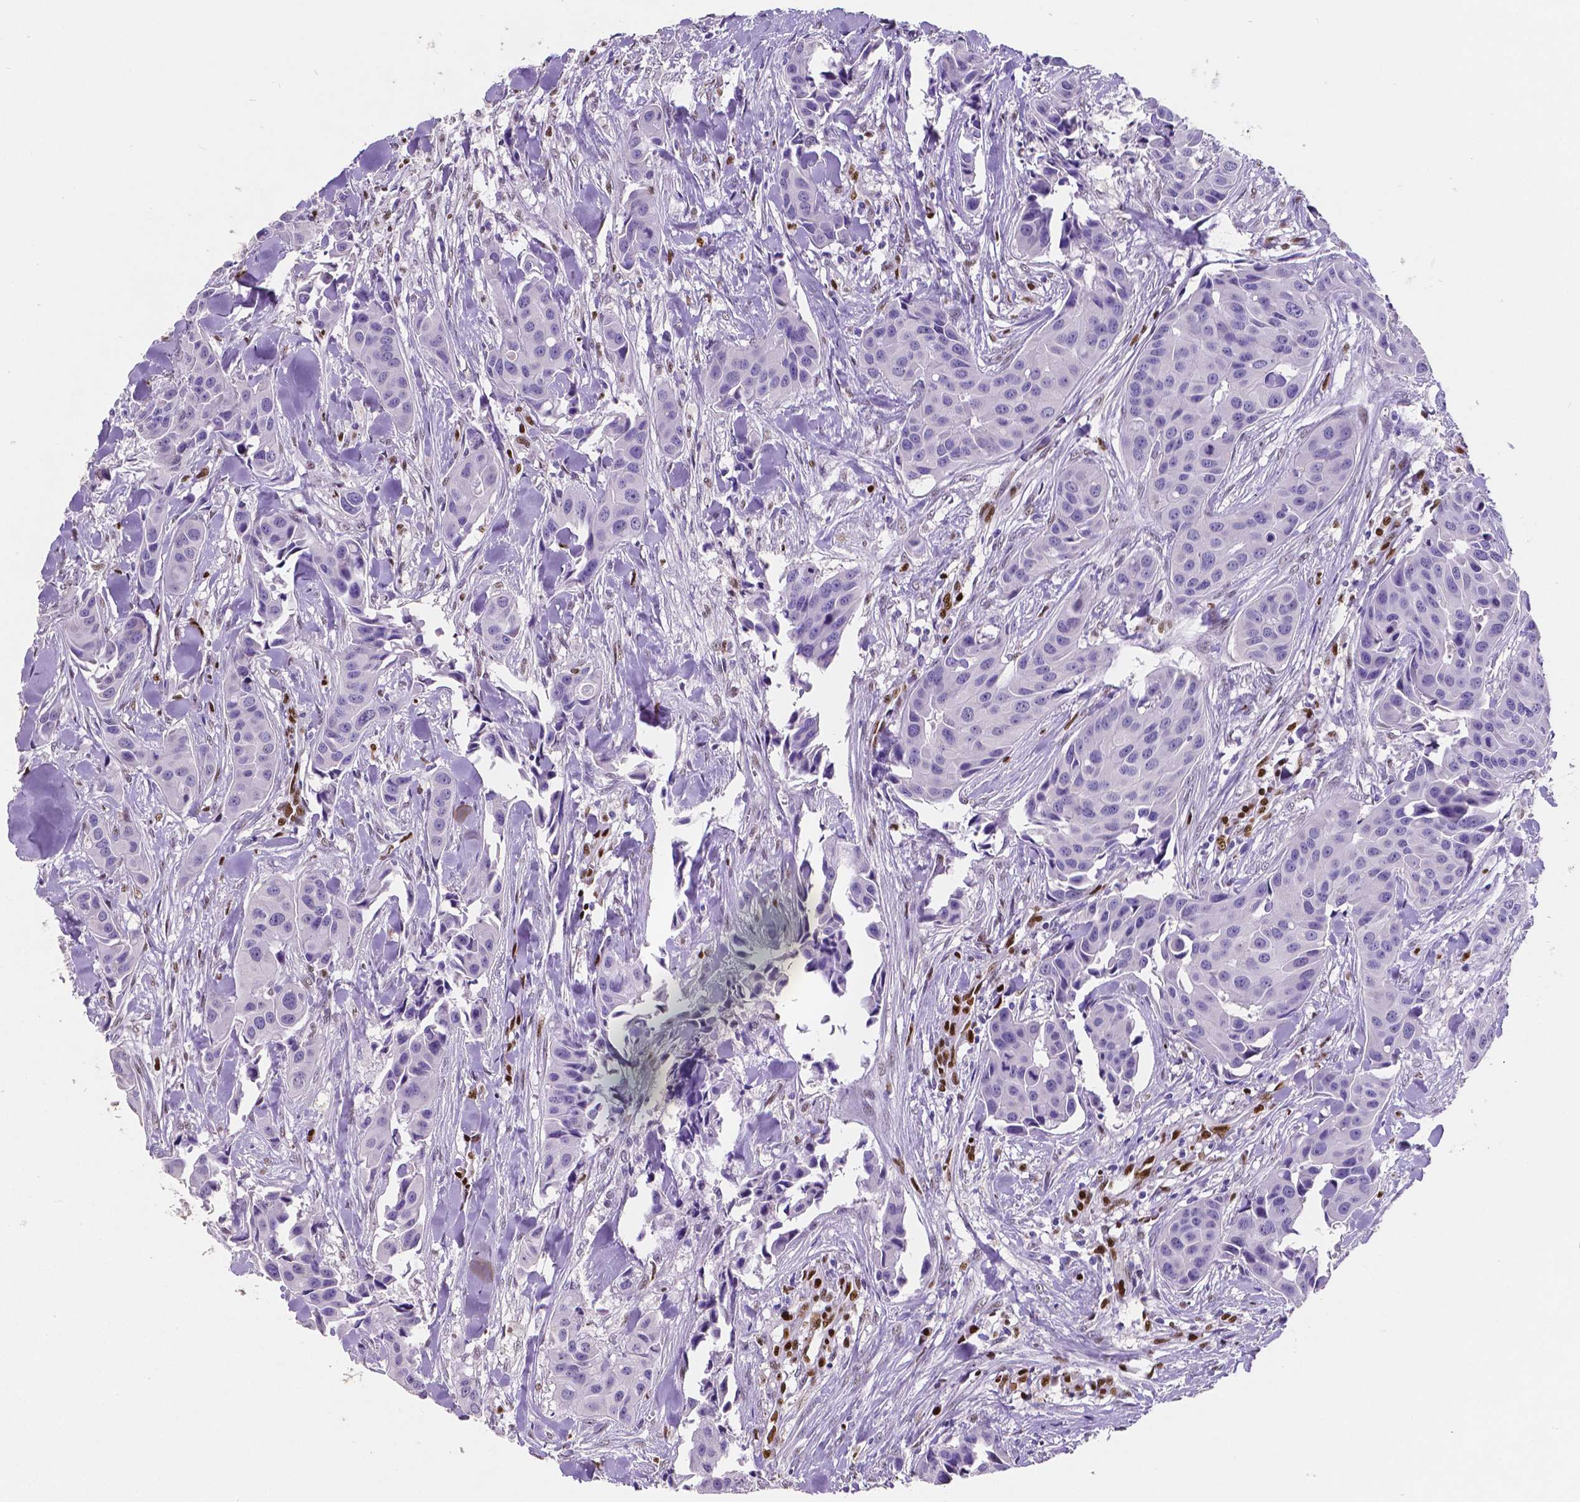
{"staining": {"intensity": "negative", "quantity": "none", "location": "none"}, "tissue": "head and neck cancer", "cell_type": "Tumor cells", "image_type": "cancer", "snomed": [{"axis": "morphology", "description": "Adenocarcinoma, NOS"}, {"axis": "topography", "description": "Head-Neck"}], "caption": "DAB immunohistochemical staining of human head and neck cancer exhibits no significant positivity in tumor cells.", "gene": "MEF2C", "patient": {"sex": "male", "age": 76}}